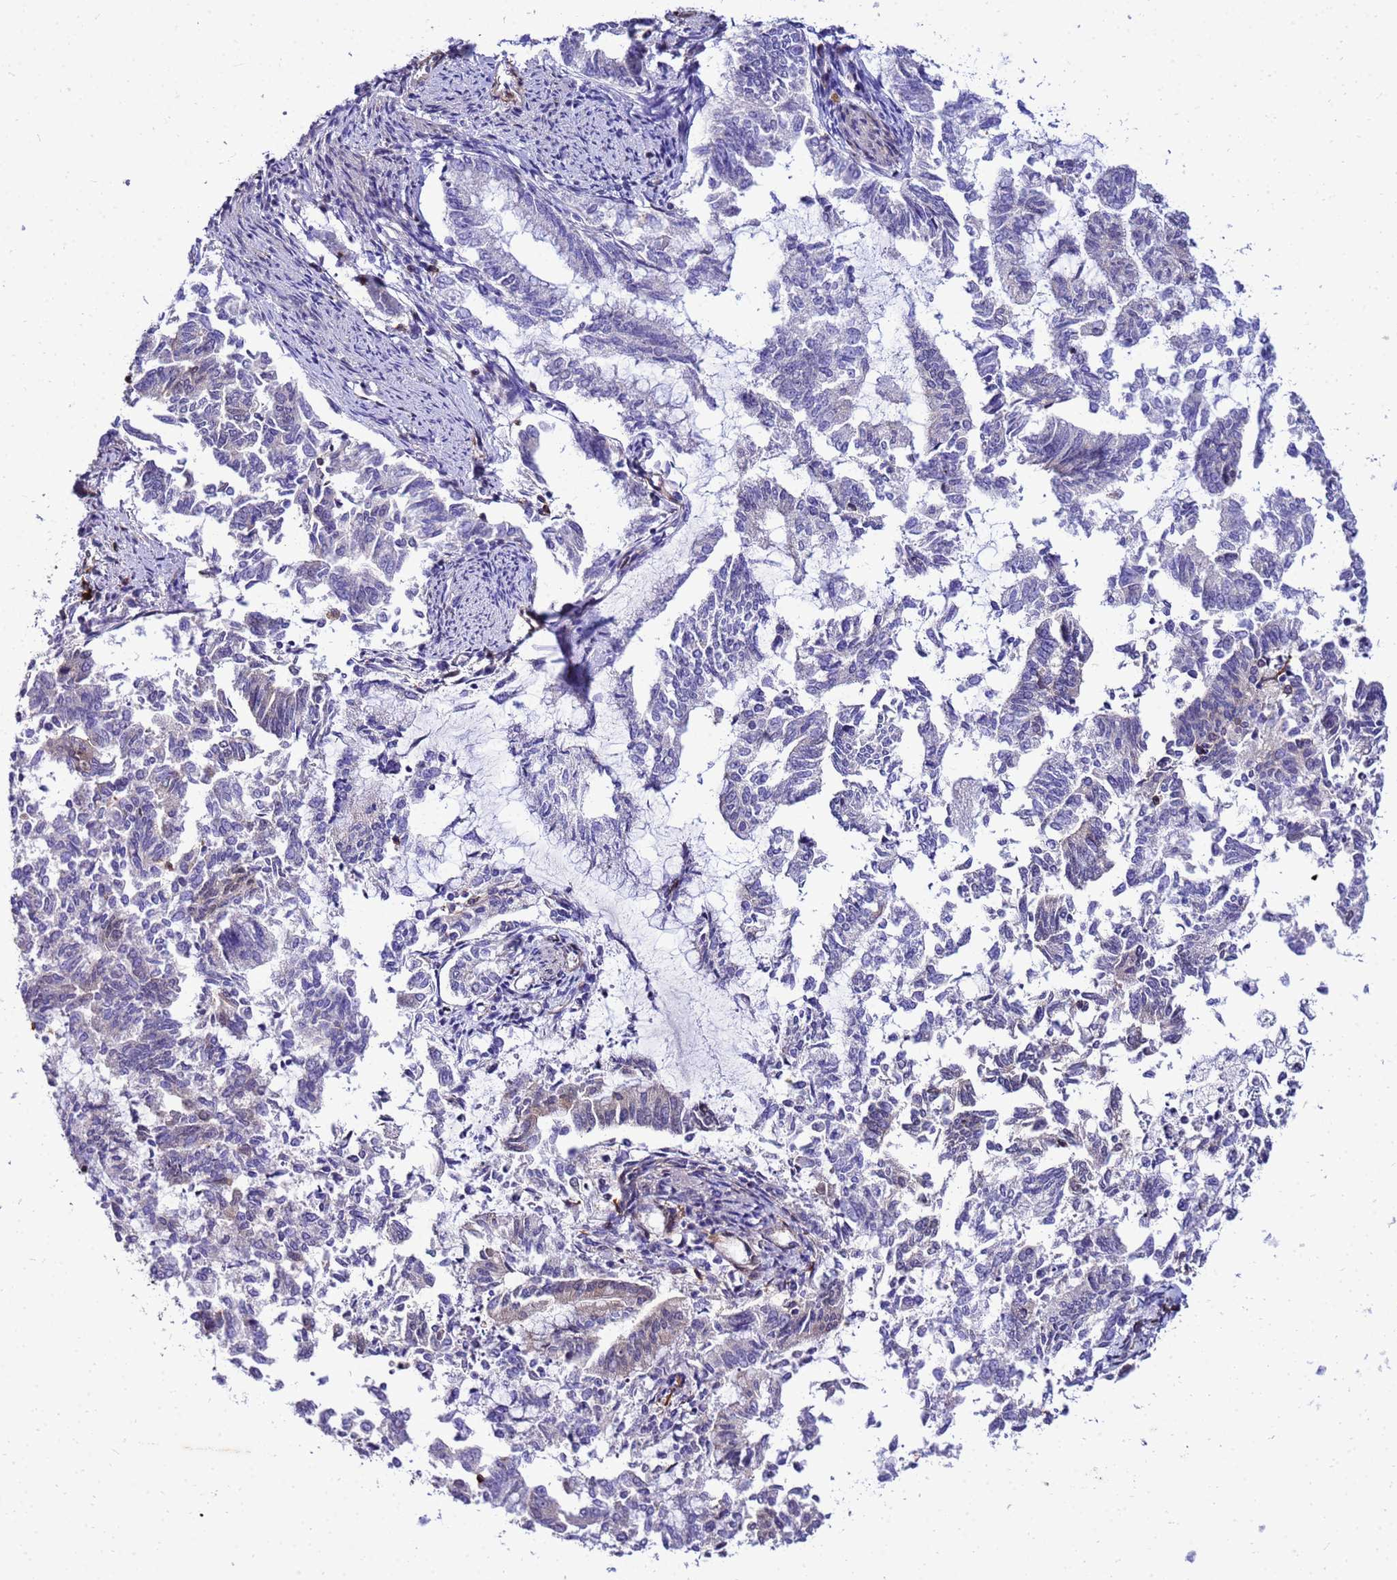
{"staining": {"intensity": "negative", "quantity": "none", "location": "none"}, "tissue": "endometrial cancer", "cell_type": "Tumor cells", "image_type": "cancer", "snomed": [{"axis": "morphology", "description": "Adenocarcinoma, NOS"}, {"axis": "topography", "description": "Endometrium"}], "caption": "This is a micrograph of immunohistochemistry staining of adenocarcinoma (endometrial), which shows no staining in tumor cells.", "gene": "DBNDD2", "patient": {"sex": "female", "age": 79}}